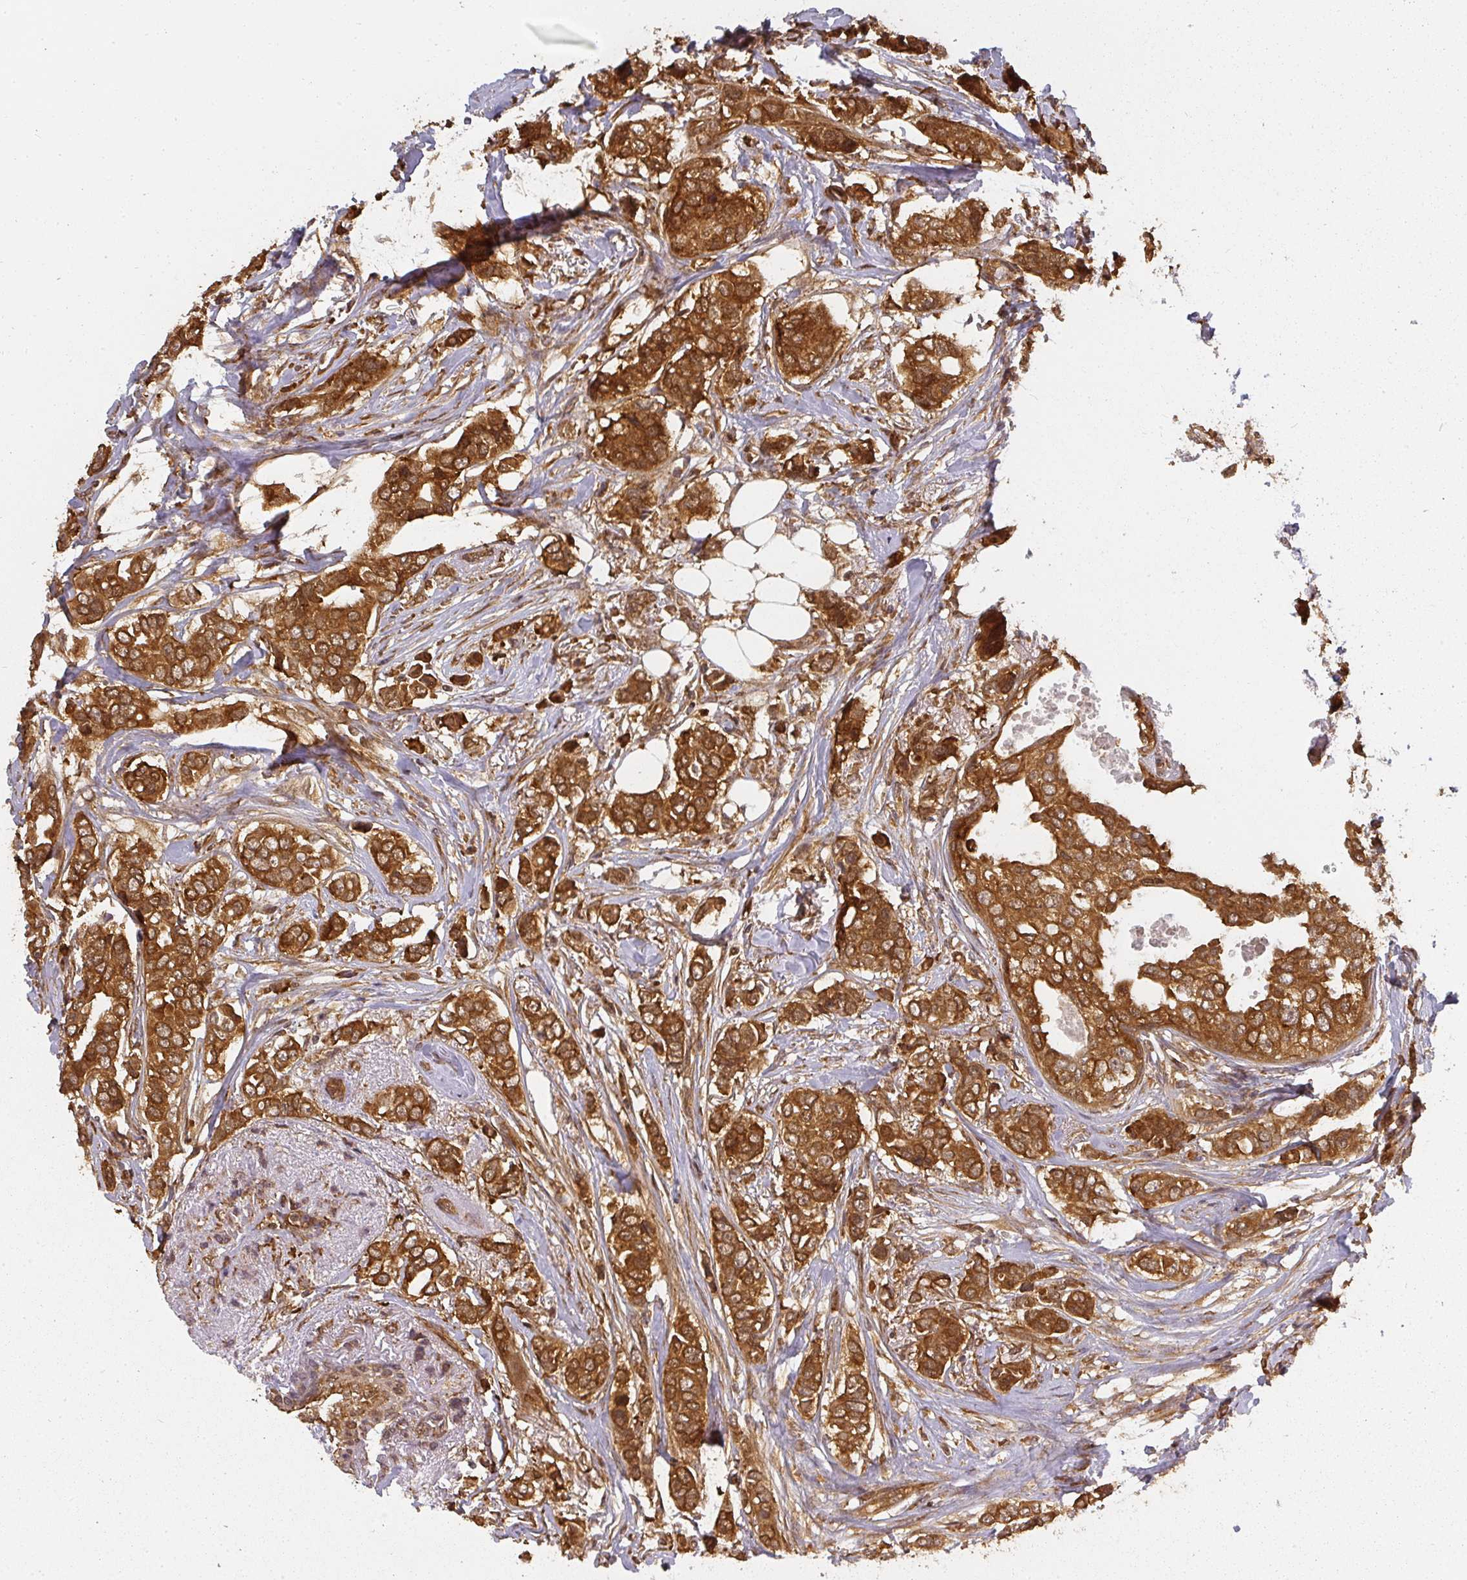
{"staining": {"intensity": "strong", "quantity": ">75%", "location": "cytoplasmic/membranous"}, "tissue": "breast cancer", "cell_type": "Tumor cells", "image_type": "cancer", "snomed": [{"axis": "morphology", "description": "Lobular carcinoma"}, {"axis": "topography", "description": "Breast"}], "caption": "This photomicrograph displays IHC staining of human breast cancer, with high strong cytoplasmic/membranous positivity in approximately >75% of tumor cells.", "gene": "PPP6R3", "patient": {"sex": "female", "age": 51}}